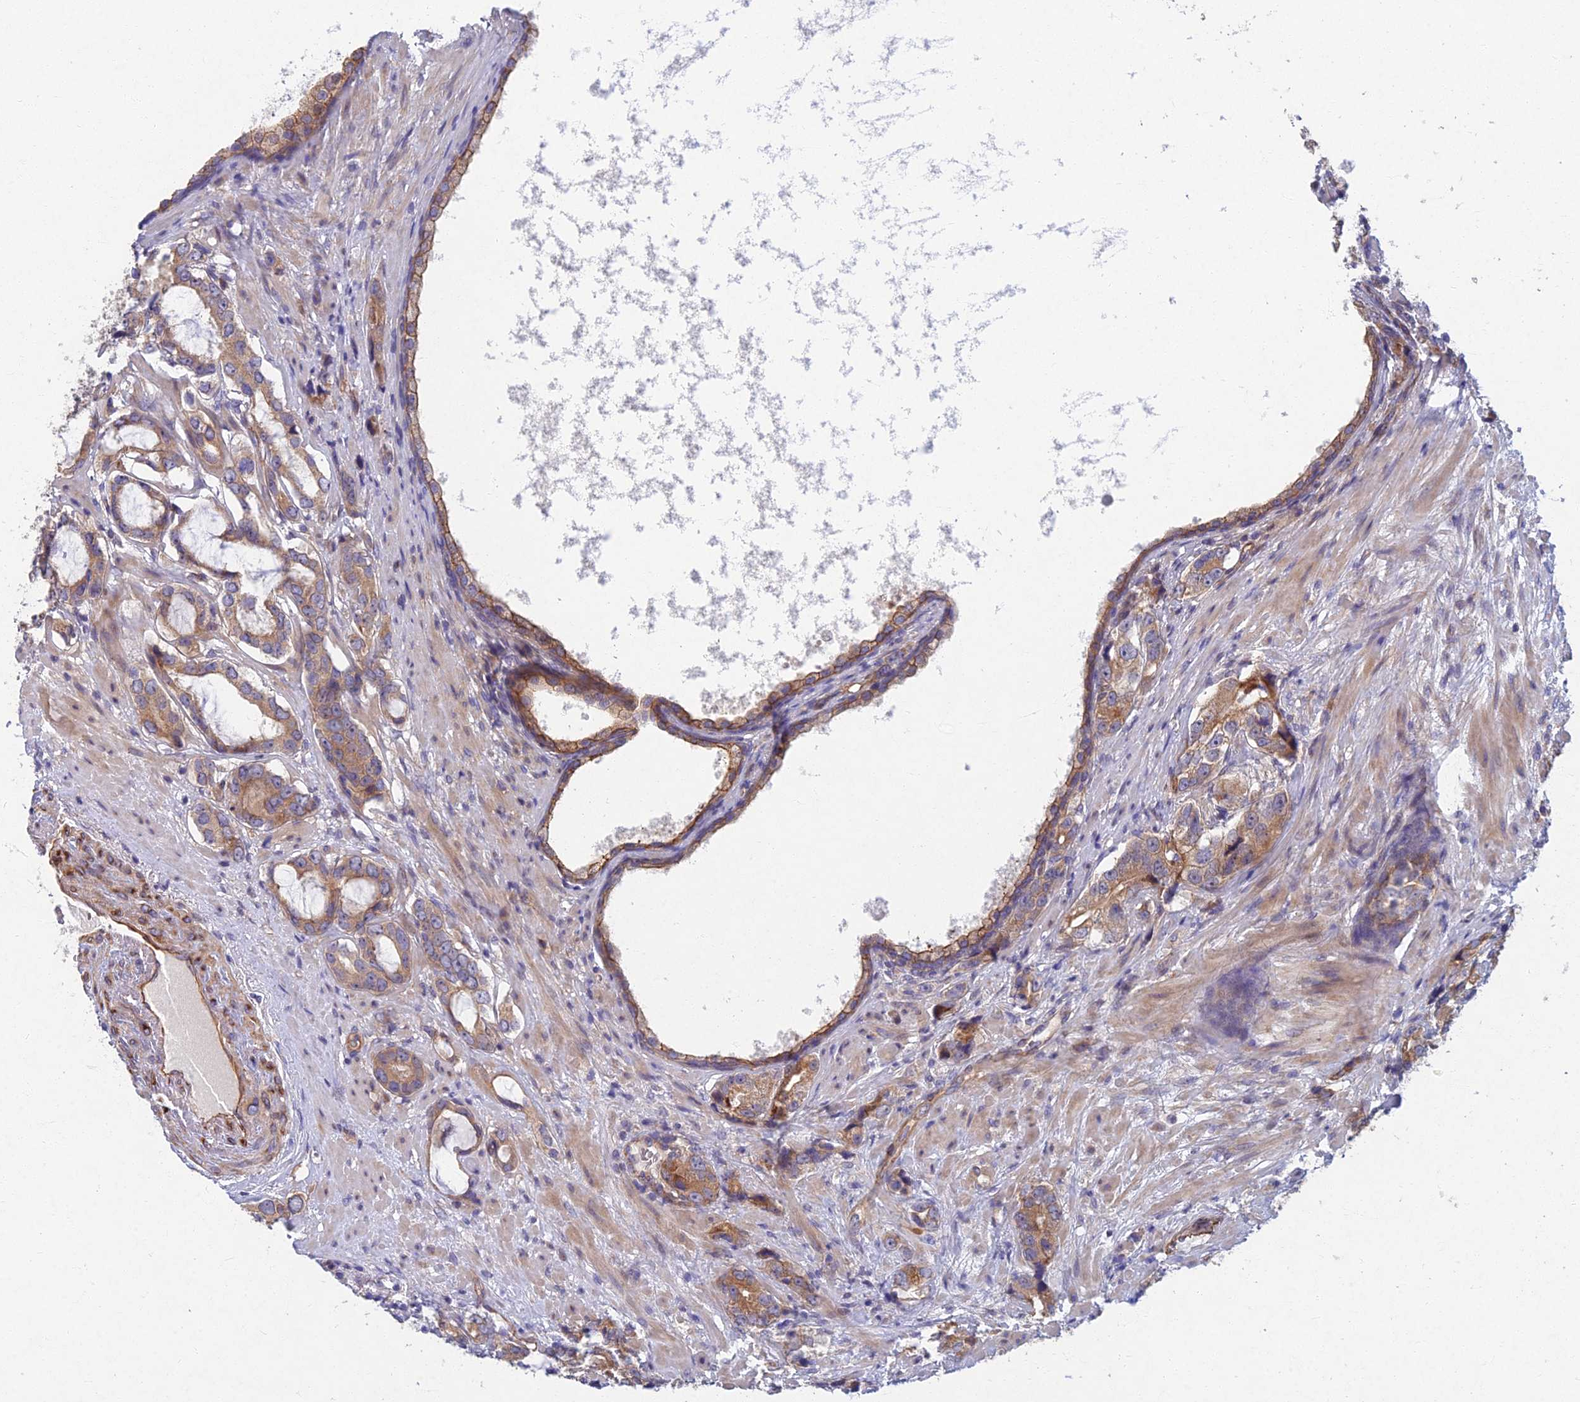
{"staining": {"intensity": "moderate", "quantity": ">75%", "location": "cytoplasmic/membranous"}, "tissue": "prostate cancer", "cell_type": "Tumor cells", "image_type": "cancer", "snomed": [{"axis": "morphology", "description": "Adenocarcinoma, High grade"}, {"axis": "topography", "description": "Prostate"}], "caption": "Prostate cancer (adenocarcinoma (high-grade)) was stained to show a protein in brown. There is medium levels of moderate cytoplasmic/membranous positivity in about >75% of tumor cells. The staining was performed using DAB, with brown indicating positive protein expression. Nuclei are stained blue with hematoxylin.", "gene": "RHBDL2", "patient": {"sex": "male", "age": 75}}